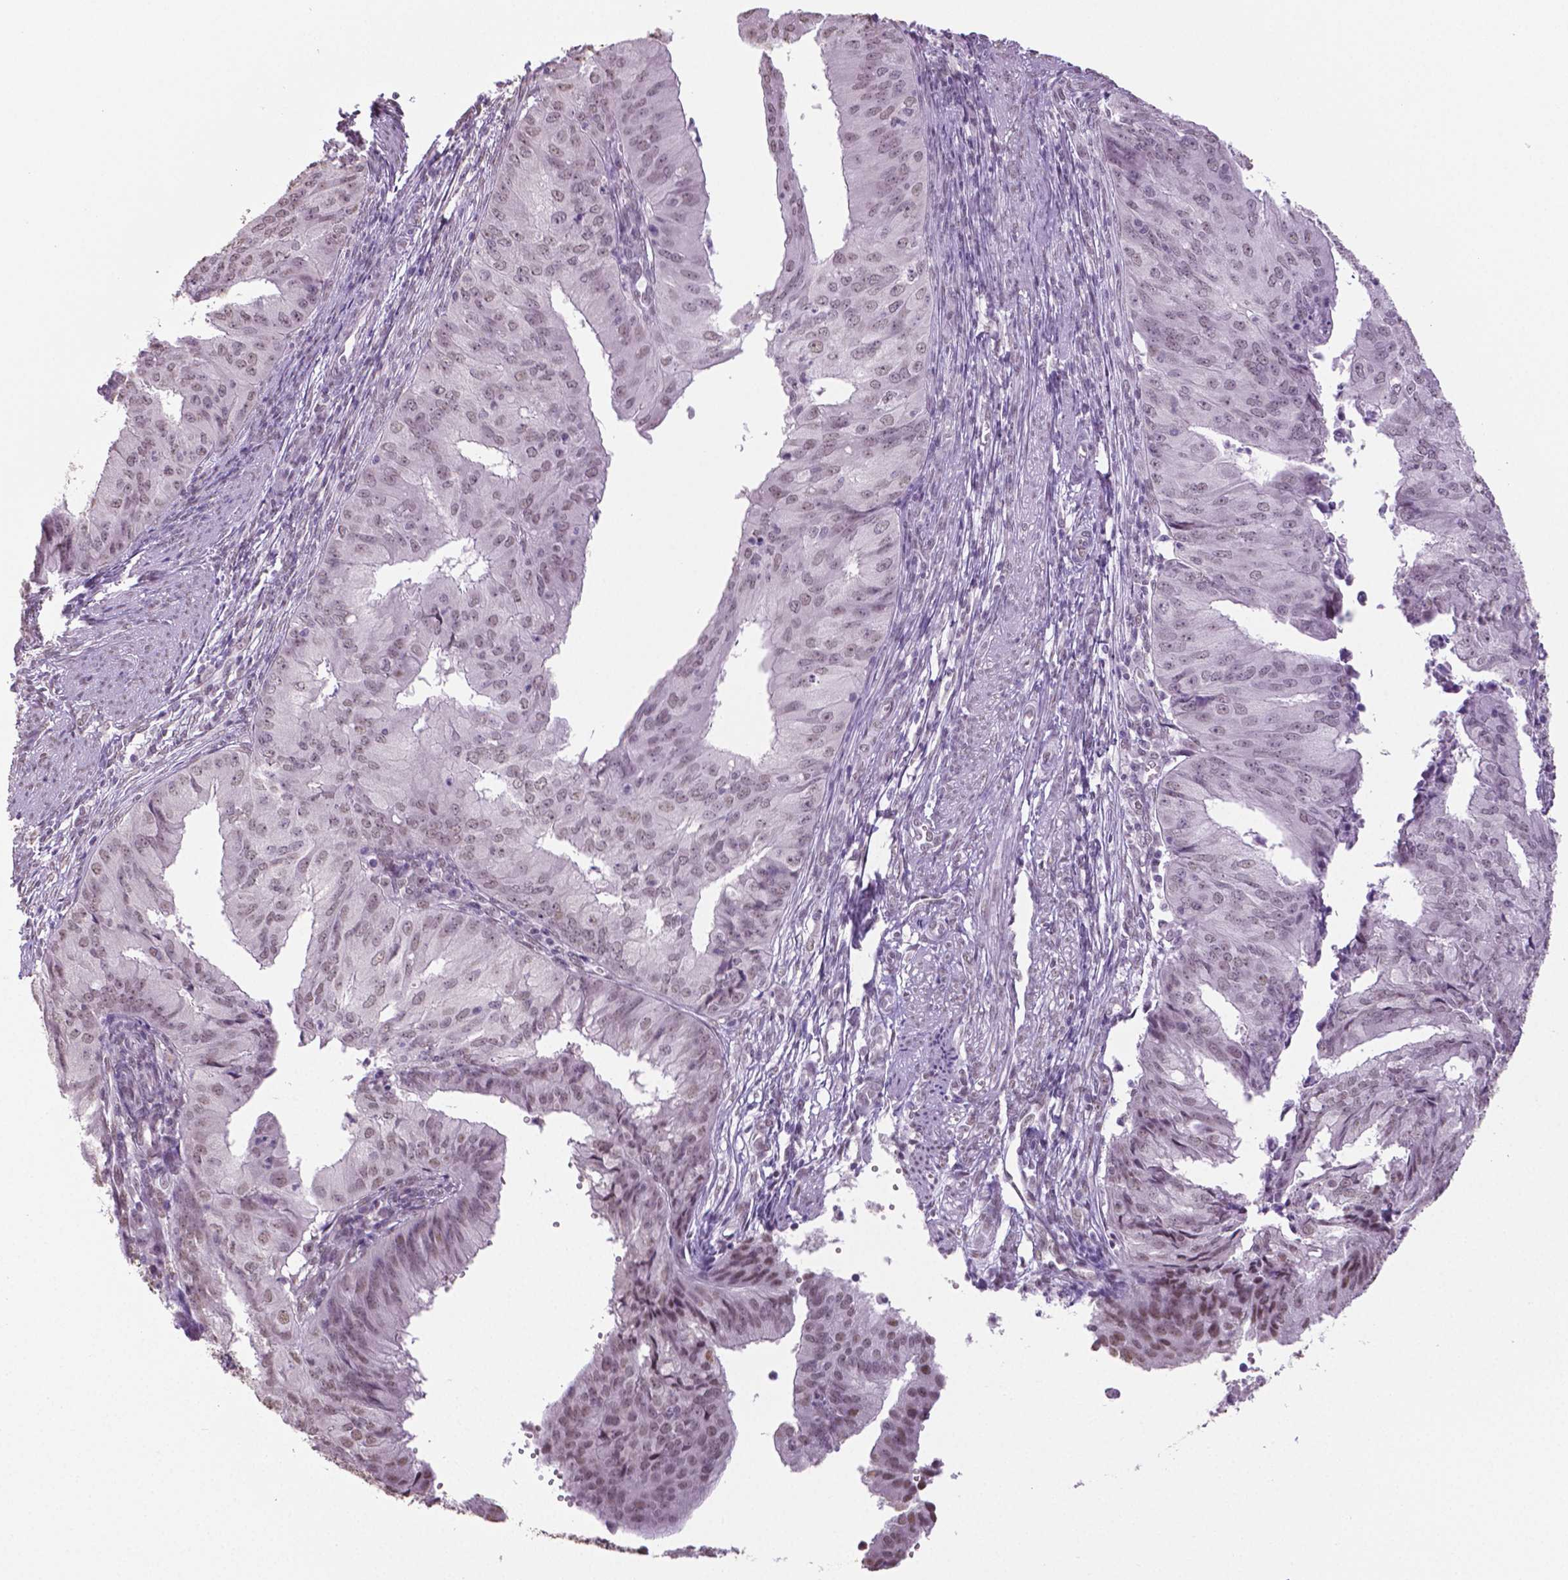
{"staining": {"intensity": "weak", "quantity": "<25%", "location": "nuclear"}, "tissue": "endometrial cancer", "cell_type": "Tumor cells", "image_type": "cancer", "snomed": [{"axis": "morphology", "description": "Adenocarcinoma, NOS"}, {"axis": "topography", "description": "Endometrium"}], "caption": "This micrograph is of endometrial adenocarcinoma stained with IHC to label a protein in brown with the nuclei are counter-stained blue. There is no expression in tumor cells.", "gene": "IGF2BP1", "patient": {"sex": "female", "age": 50}}